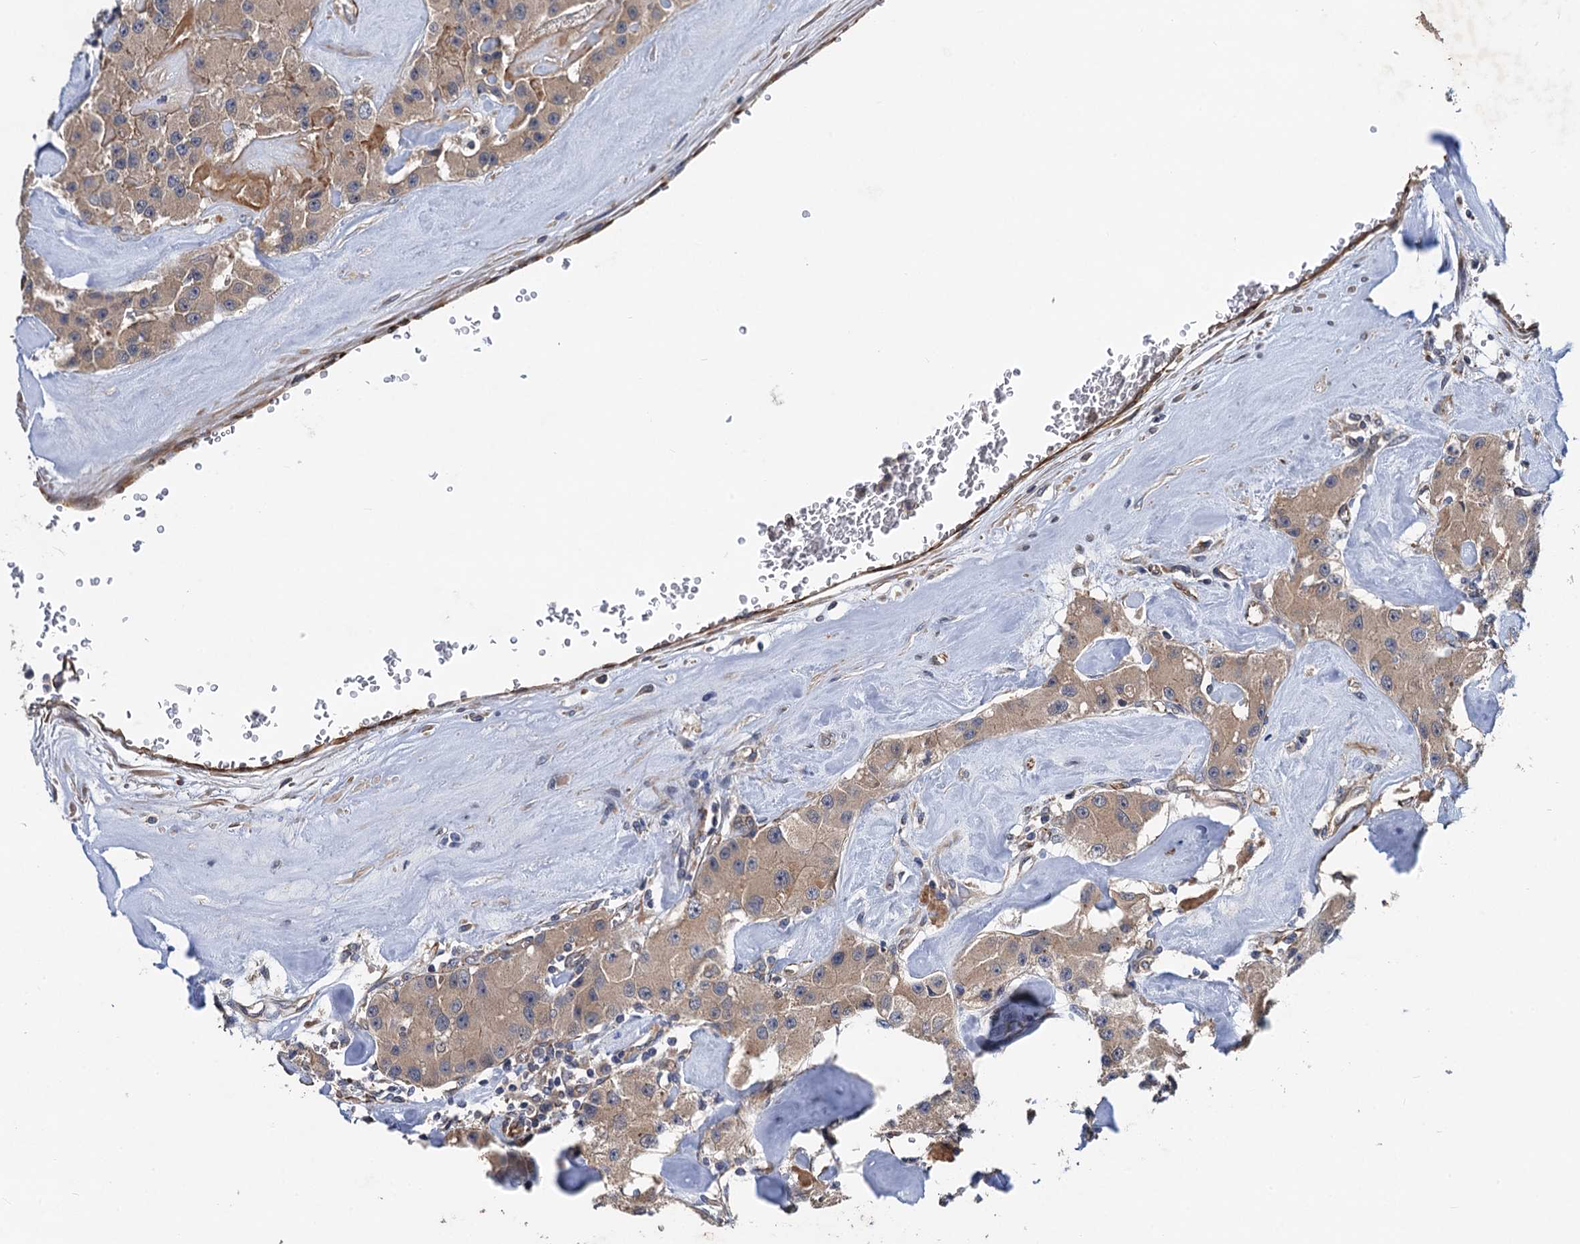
{"staining": {"intensity": "moderate", "quantity": ">75%", "location": "cytoplasmic/membranous"}, "tissue": "carcinoid", "cell_type": "Tumor cells", "image_type": "cancer", "snomed": [{"axis": "morphology", "description": "Carcinoid, malignant, NOS"}, {"axis": "topography", "description": "Pancreas"}], "caption": "Approximately >75% of tumor cells in carcinoid show moderate cytoplasmic/membranous protein staining as visualized by brown immunohistochemical staining.", "gene": "PJA2", "patient": {"sex": "male", "age": 41}}